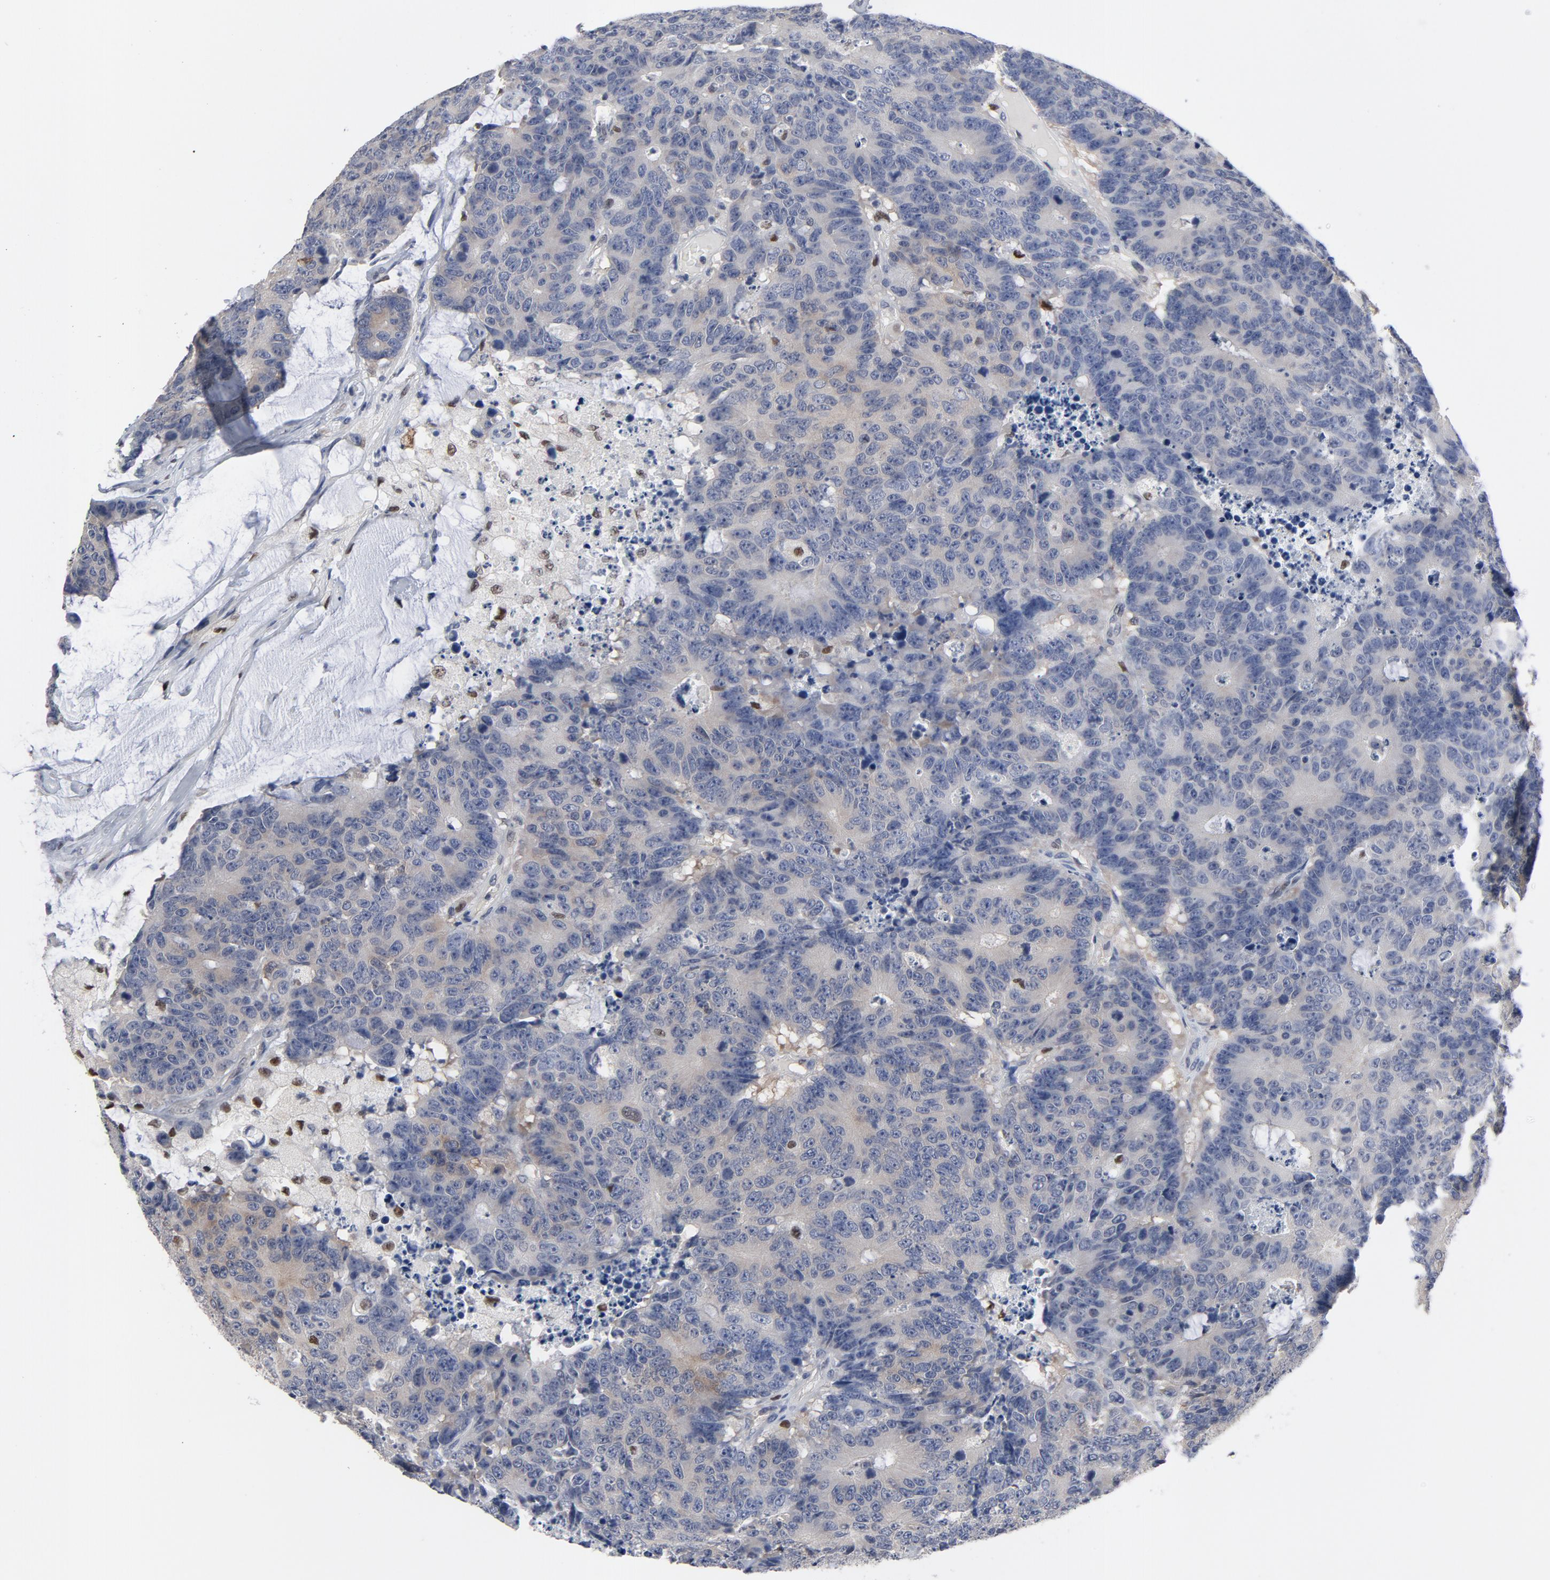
{"staining": {"intensity": "negative", "quantity": "none", "location": "none"}, "tissue": "colorectal cancer", "cell_type": "Tumor cells", "image_type": "cancer", "snomed": [{"axis": "morphology", "description": "Adenocarcinoma, NOS"}, {"axis": "topography", "description": "Colon"}], "caption": "Protein analysis of colorectal adenocarcinoma displays no significant expression in tumor cells.", "gene": "NFKB1", "patient": {"sex": "female", "age": 86}}